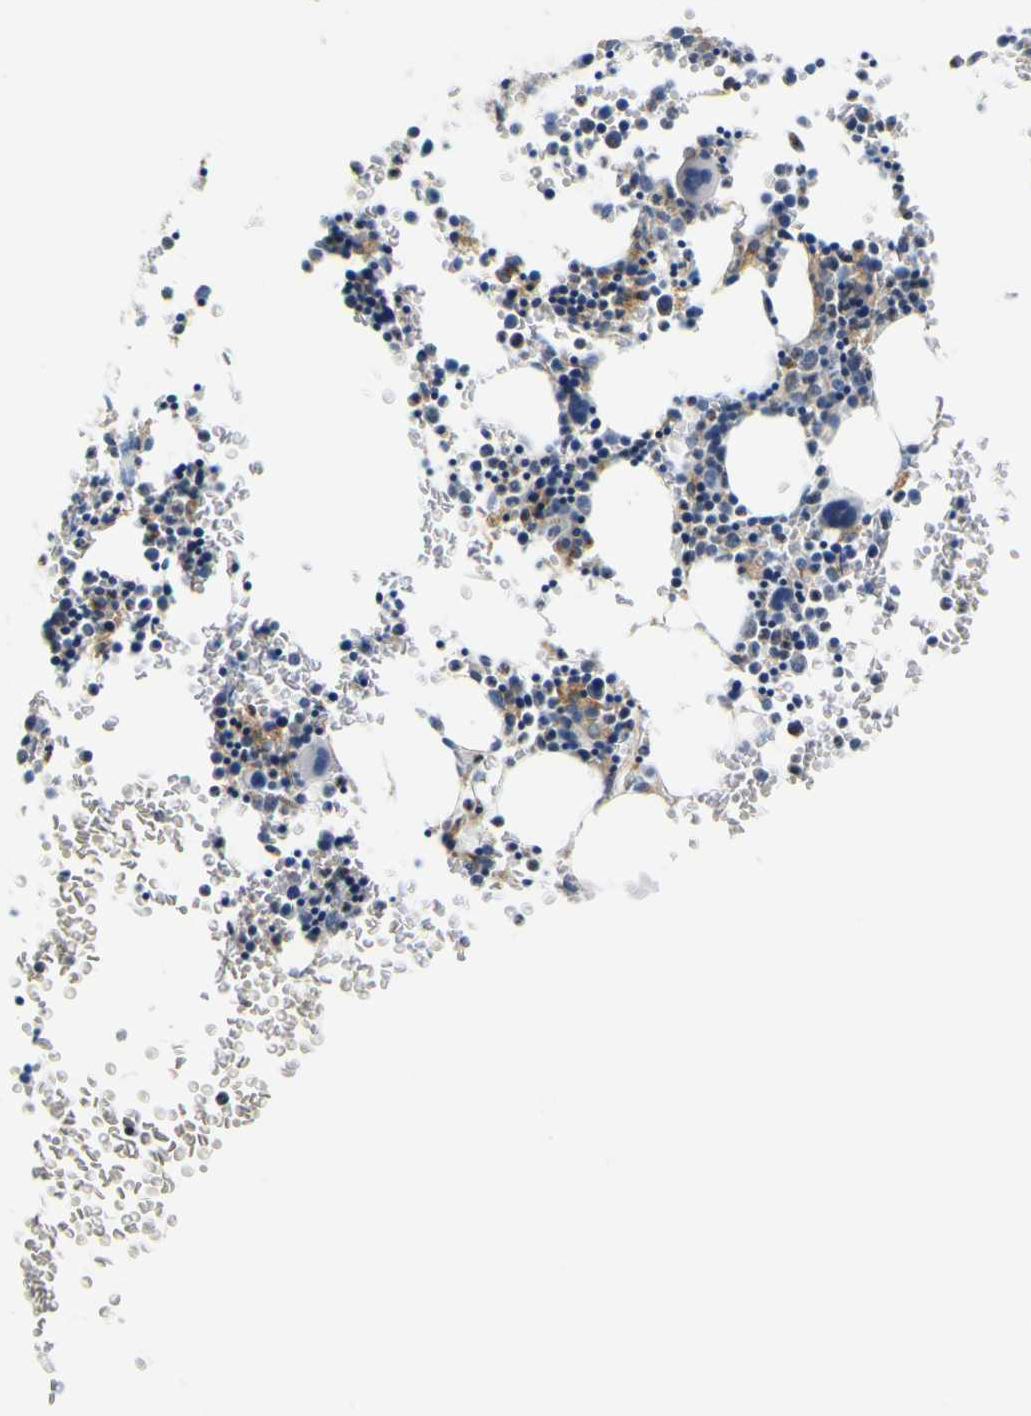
{"staining": {"intensity": "negative", "quantity": "none", "location": "none"}, "tissue": "bone marrow", "cell_type": "Hematopoietic cells", "image_type": "normal", "snomed": [{"axis": "morphology", "description": "Normal tissue, NOS"}, {"axis": "morphology", "description": "Inflammation, NOS"}, {"axis": "topography", "description": "Bone marrow"}], "caption": "DAB immunohistochemical staining of normal bone marrow demonstrates no significant expression in hematopoietic cells.", "gene": "IGF2R", "patient": {"sex": "female", "age": 61}}